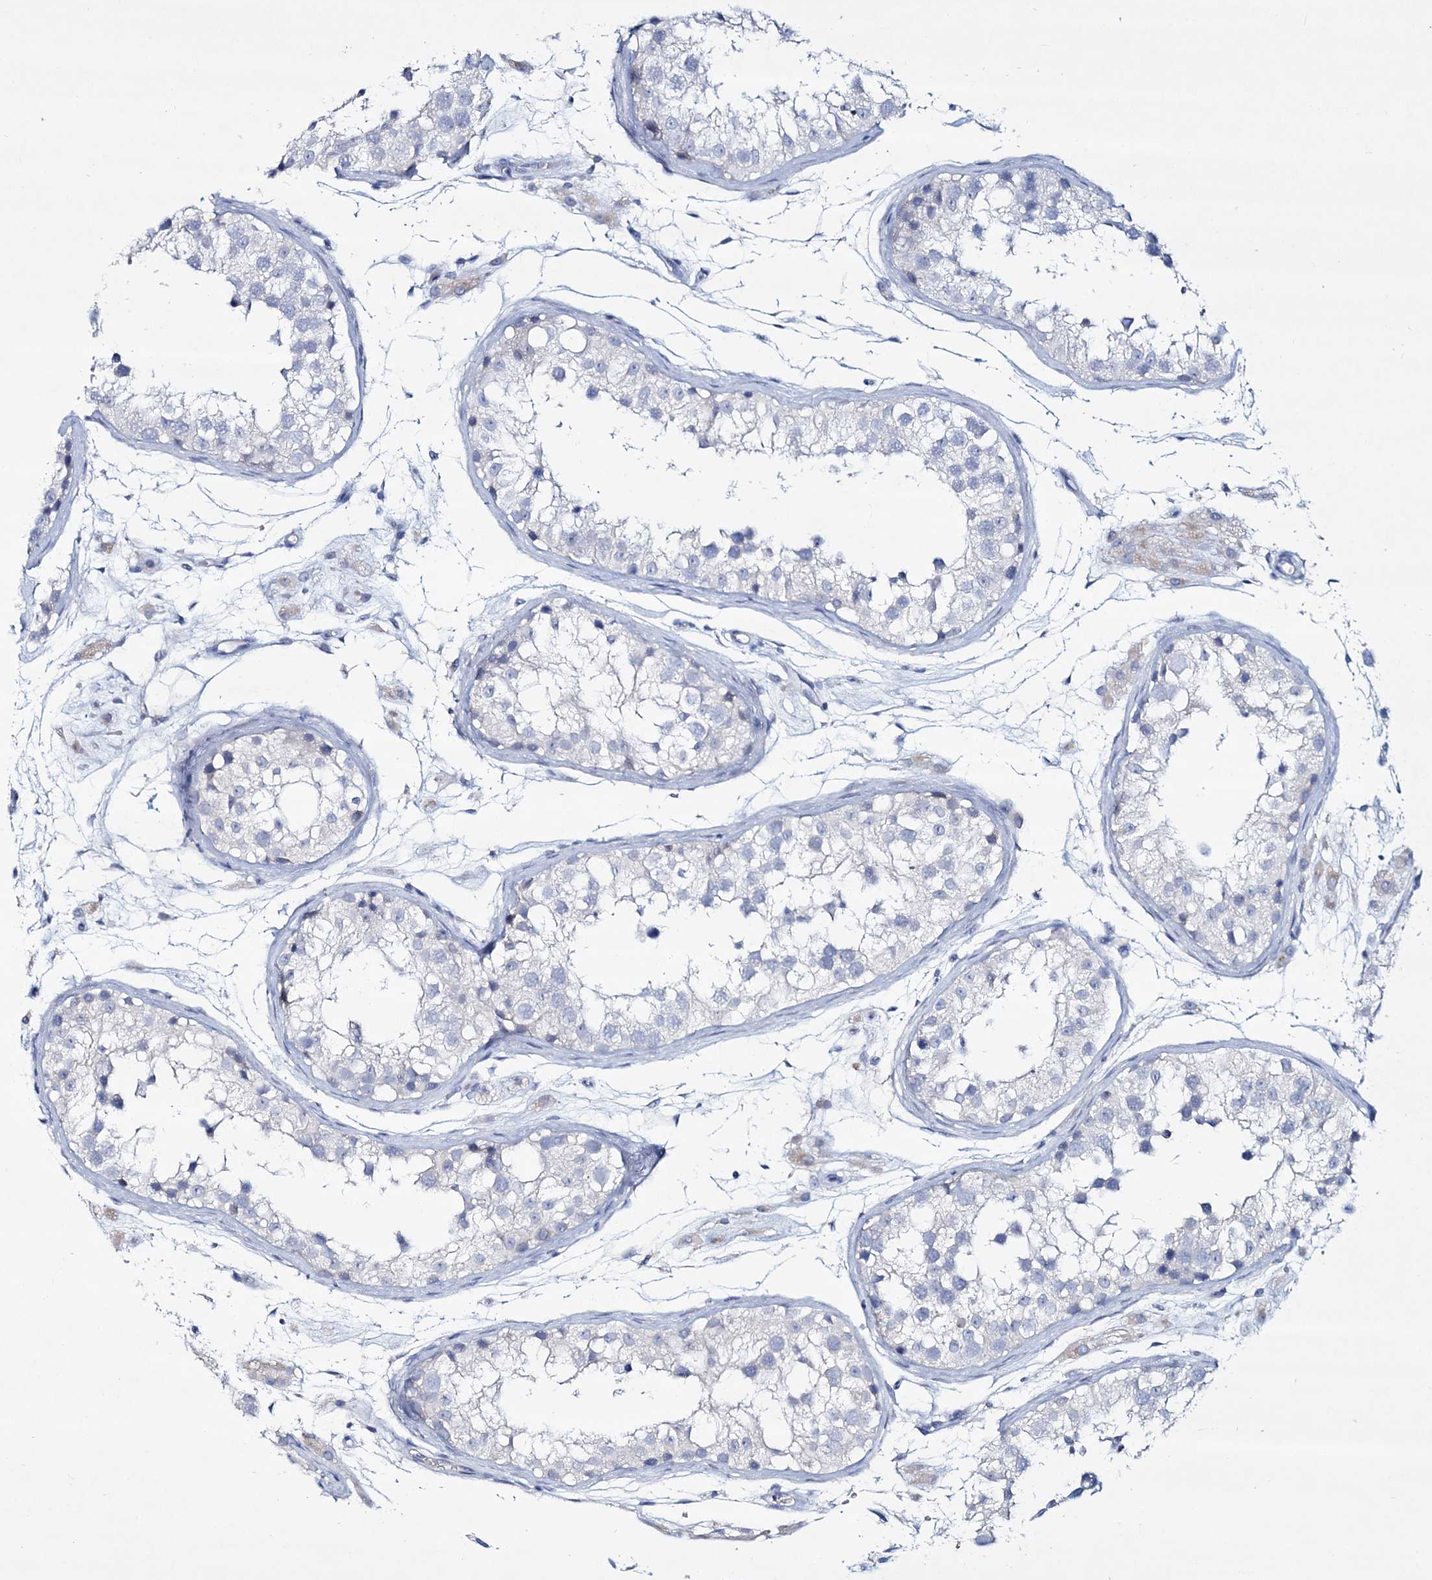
{"staining": {"intensity": "negative", "quantity": "none", "location": "none"}, "tissue": "testis", "cell_type": "Cells in seminiferous ducts", "image_type": "normal", "snomed": [{"axis": "morphology", "description": "Normal tissue, NOS"}, {"axis": "morphology", "description": "Adenocarcinoma, metastatic, NOS"}, {"axis": "topography", "description": "Testis"}], "caption": "IHC photomicrograph of benign human testis stained for a protein (brown), which shows no positivity in cells in seminiferous ducts. (DAB immunohistochemistry visualized using brightfield microscopy, high magnification).", "gene": "ADGRL1", "patient": {"sex": "male", "age": 26}}